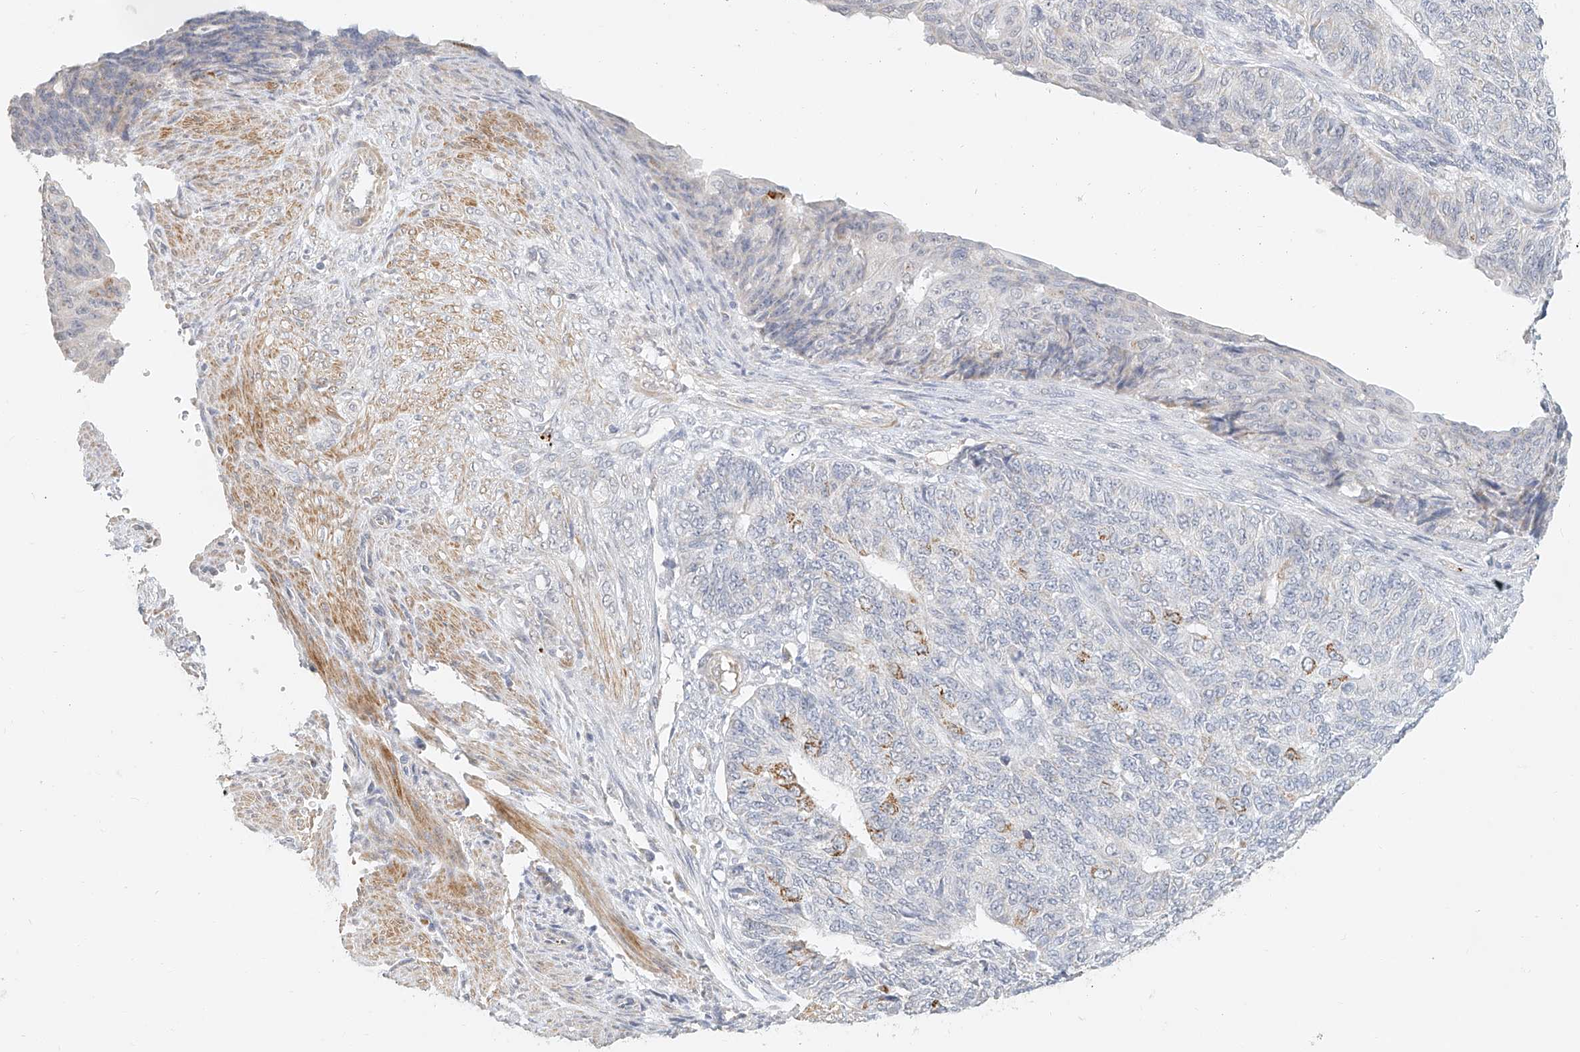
{"staining": {"intensity": "negative", "quantity": "none", "location": "none"}, "tissue": "endometrial cancer", "cell_type": "Tumor cells", "image_type": "cancer", "snomed": [{"axis": "morphology", "description": "Adenocarcinoma, NOS"}, {"axis": "topography", "description": "Endometrium"}], "caption": "Immunohistochemistry (IHC) histopathology image of neoplastic tissue: adenocarcinoma (endometrial) stained with DAB demonstrates no significant protein expression in tumor cells. Nuclei are stained in blue.", "gene": "CXorf58", "patient": {"sex": "female", "age": 32}}